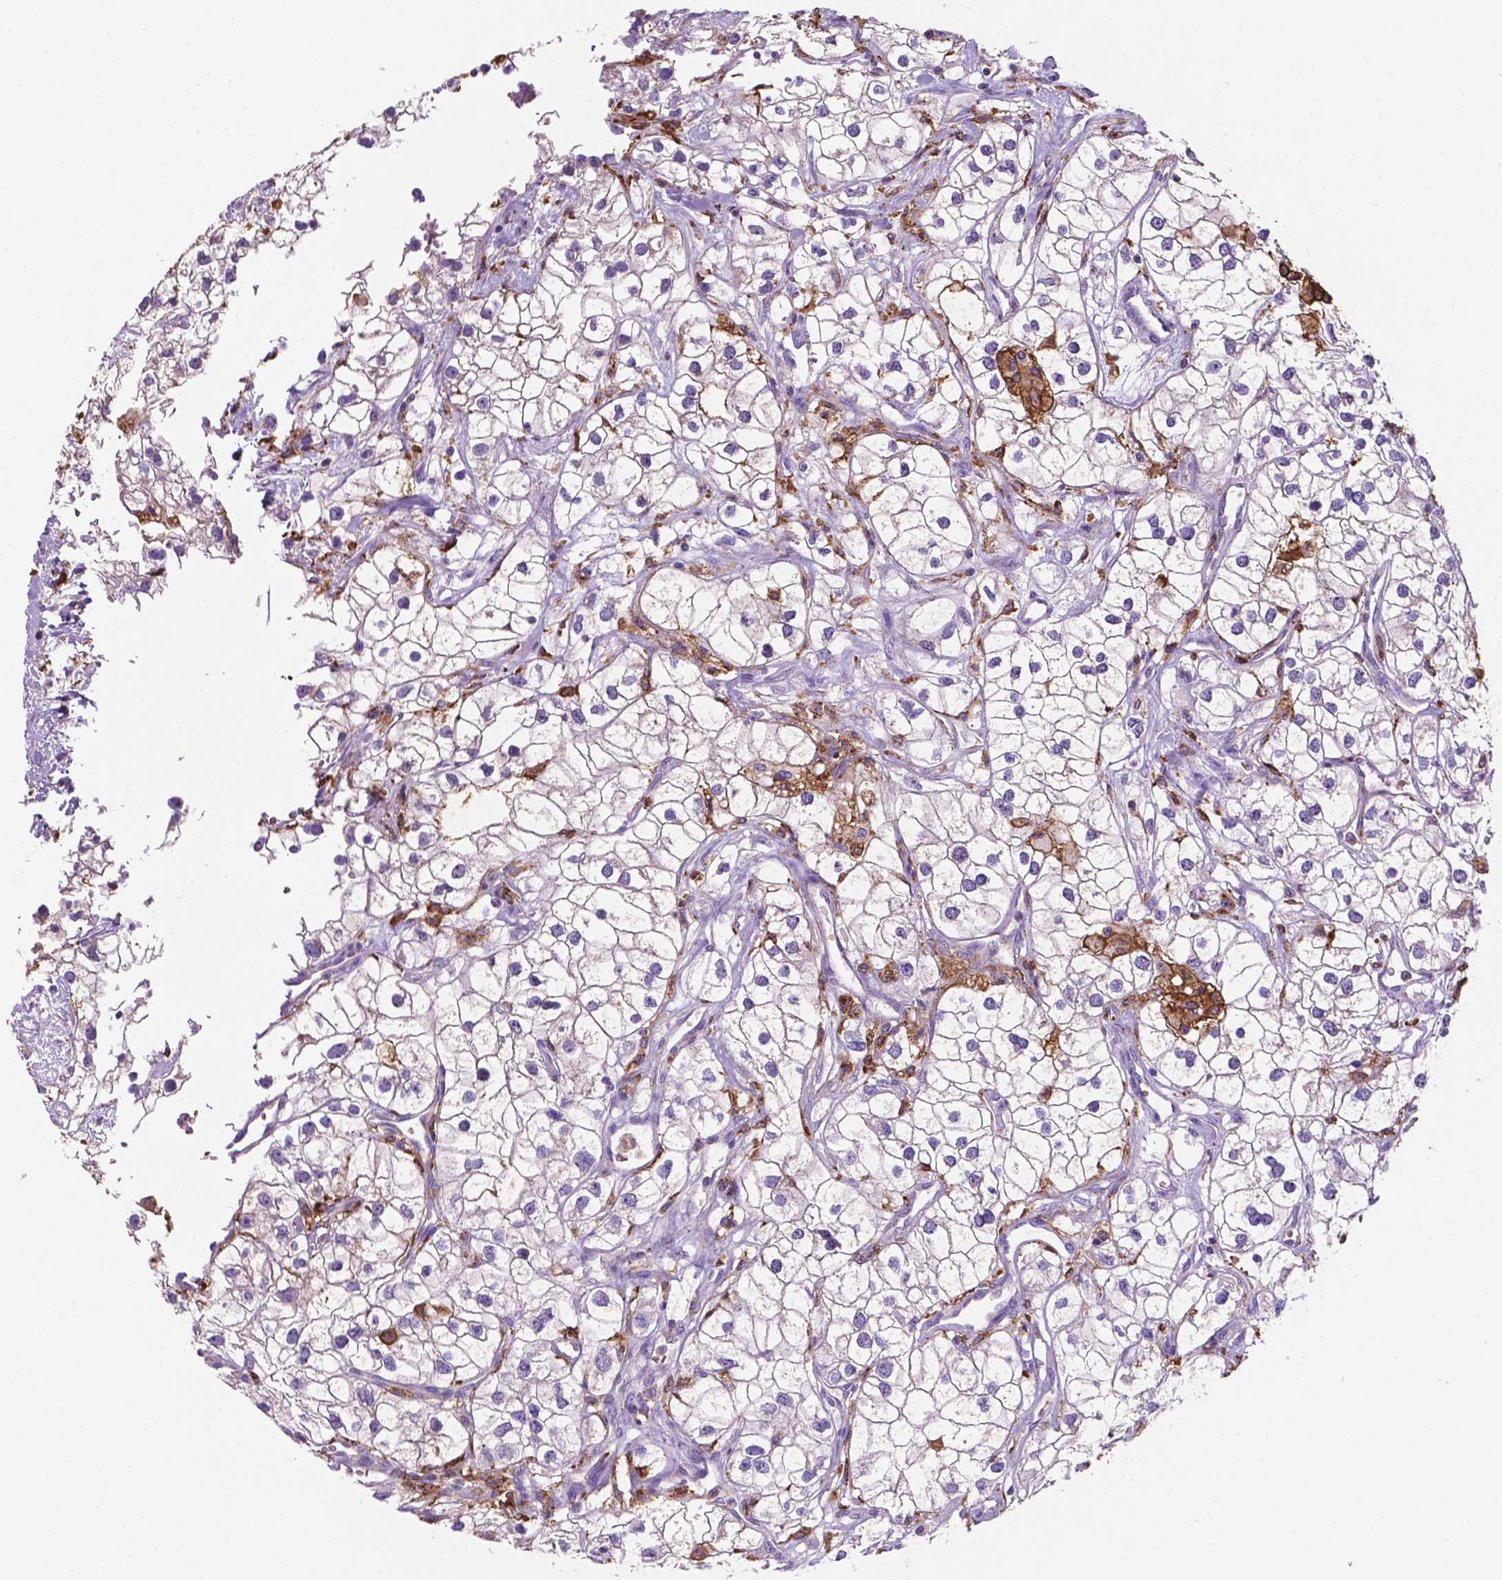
{"staining": {"intensity": "negative", "quantity": "none", "location": "none"}, "tissue": "renal cancer", "cell_type": "Tumor cells", "image_type": "cancer", "snomed": [{"axis": "morphology", "description": "Adenocarcinoma, NOS"}, {"axis": "topography", "description": "Kidney"}], "caption": "The immunohistochemistry (IHC) image has no significant staining in tumor cells of renal cancer tissue. The staining is performed using DAB (3,3'-diaminobenzidine) brown chromogen with nuclei counter-stained in using hematoxylin.", "gene": "MKRN2OS", "patient": {"sex": "male", "age": 59}}